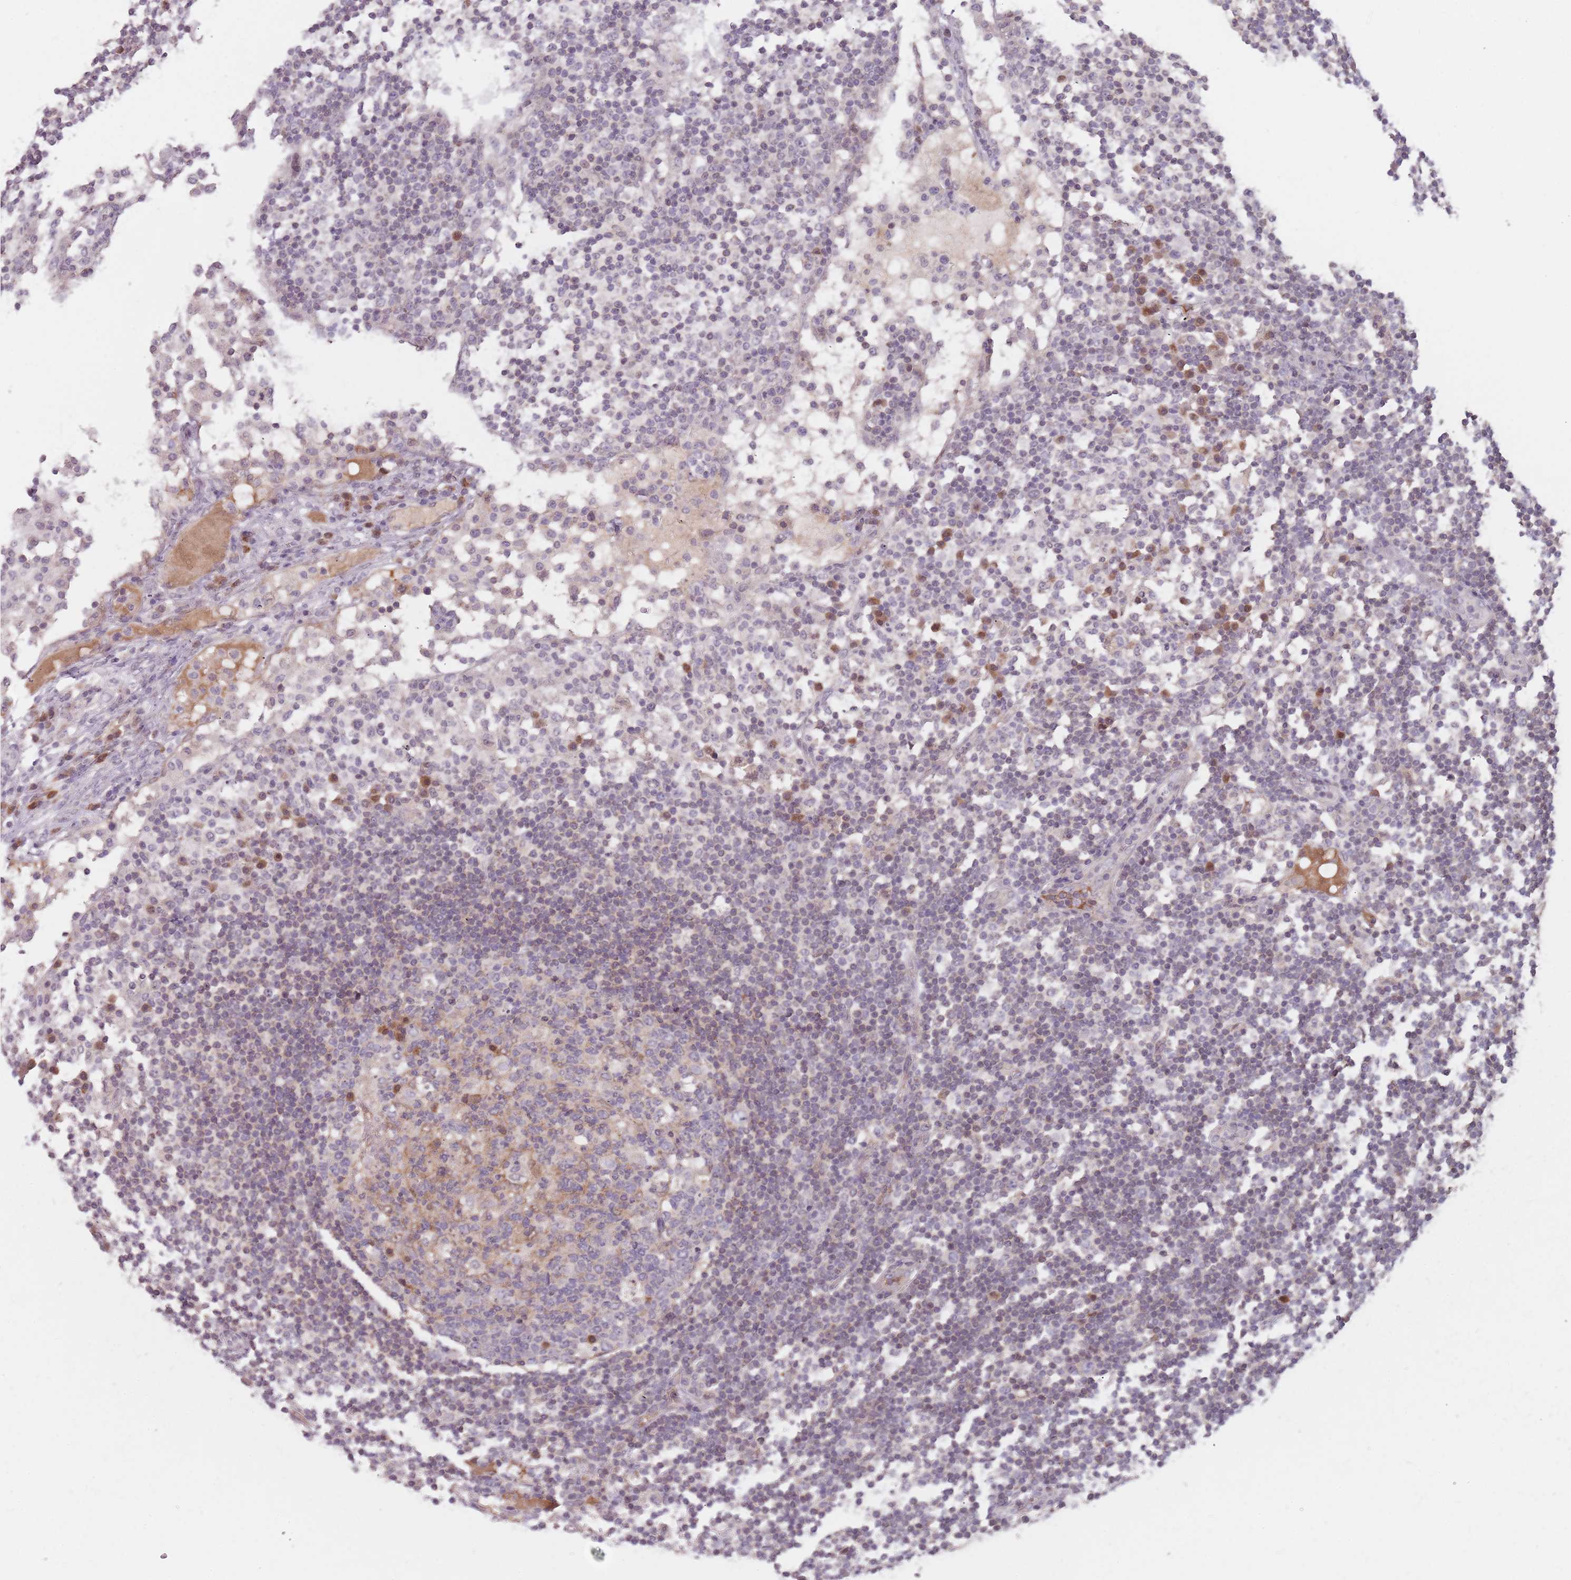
{"staining": {"intensity": "moderate", "quantity": "<25%", "location": "cytoplasmic/membranous,nuclear"}, "tissue": "lymph node", "cell_type": "Germinal center cells", "image_type": "normal", "snomed": [{"axis": "morphology", "description": "Normal tissue, NOS"}, {"axis": "topography", "description": "Lymph node"}], "caption": "Approximately <25% of germinal center cells in benign human lymph node show moderate cytoplasmic/membranous,nuclear protein staining as visualized by brown immunohistochemical staining.", "gene": "NAXE", "patient": {"sex": "female", "age": 53}}